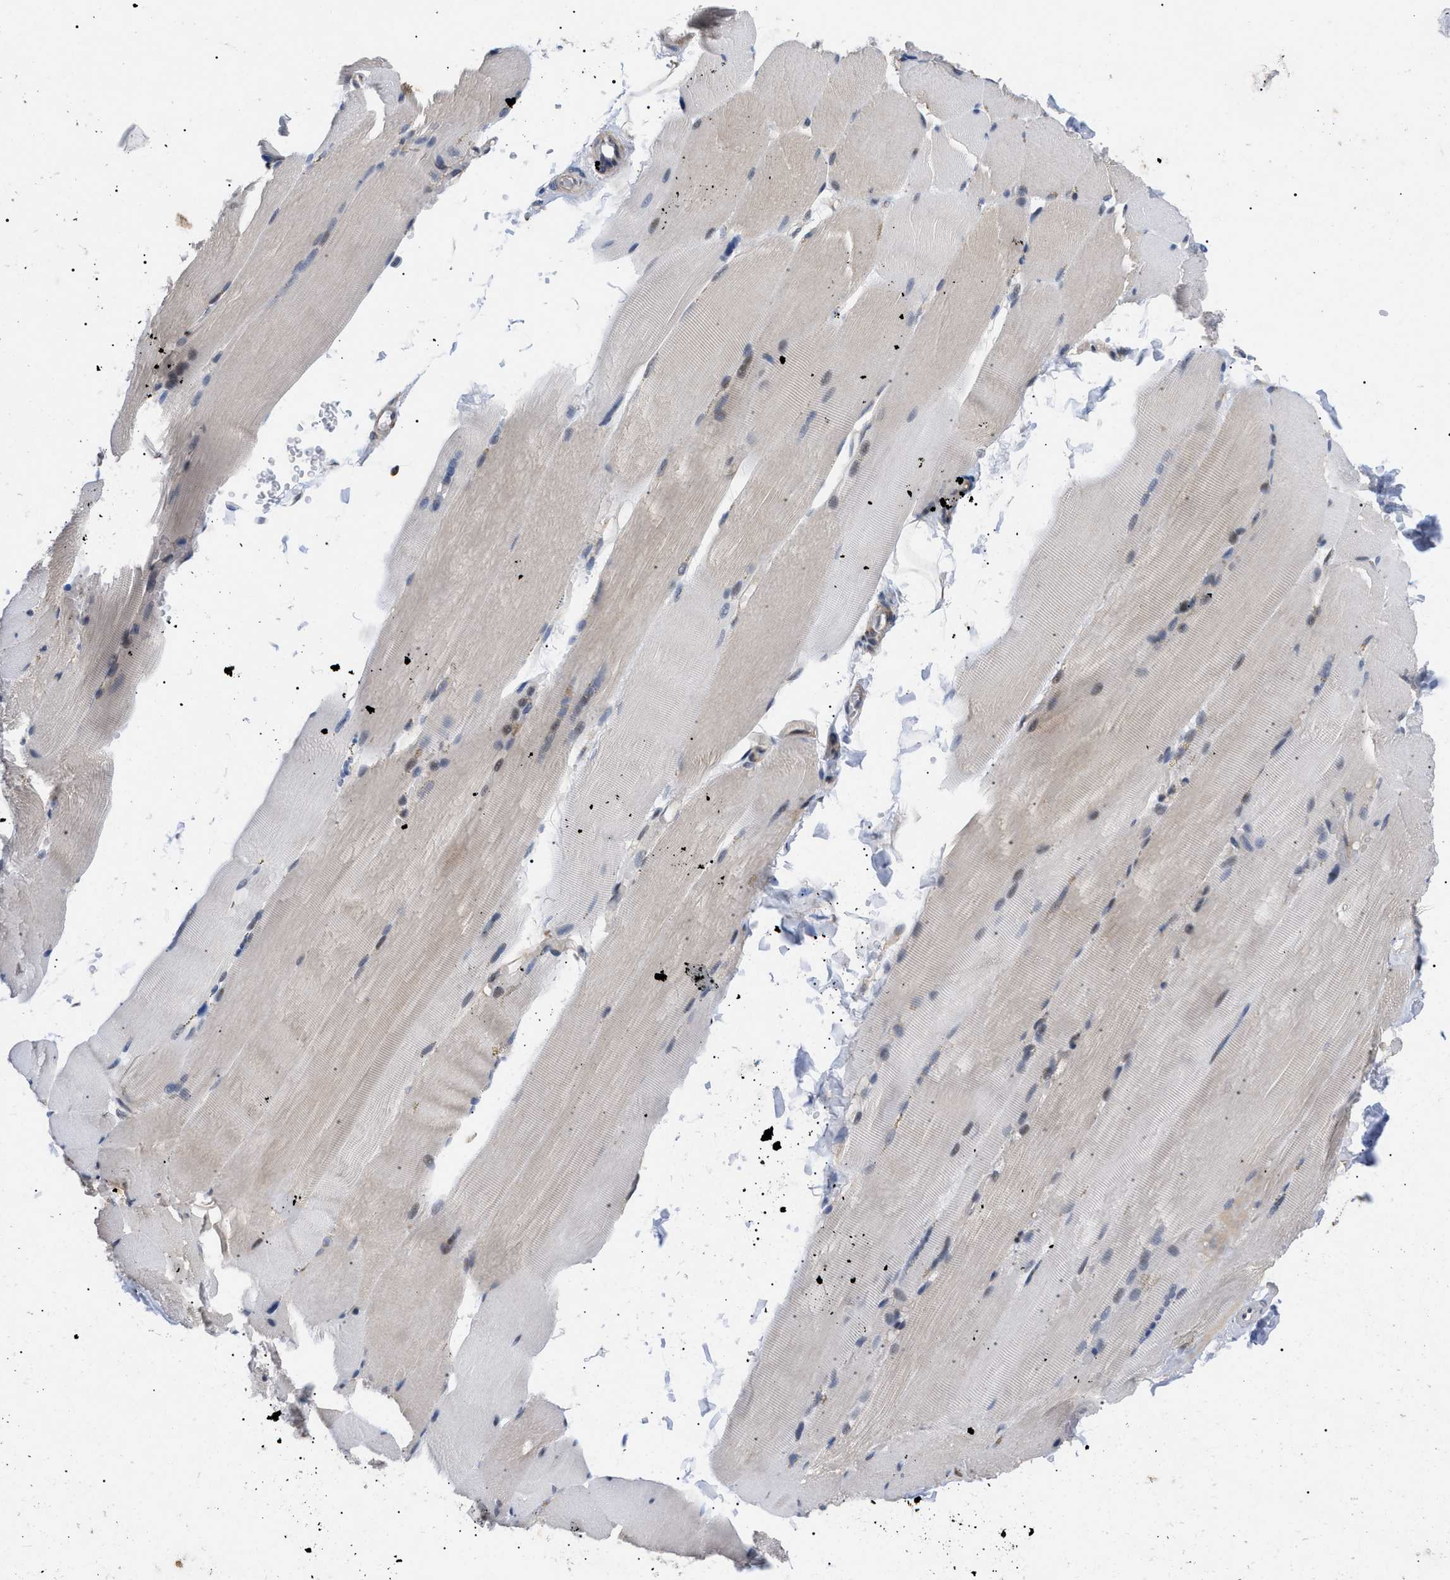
{"staining": {"intensity": "weak", "quantity": "25%-75%", "location": "cytoplasmic/membranous,nuclear"}, "tissue": "skeletal muscle", "cell_type": "Myocytes", "image_type": "normal", "snomed": [{"axis": "morphology", "description": "Normal tissue, NOS"}, {"axis": "topography", "description": "Skin"}, {"axis": "topography", "description": "Skeletal muscle"}], "caption": "Immunohistochemistry of benign skeletal muscle displays low levels of weak cytoplasmic/membranous,nuclear staining in about 25%-75% of myocytes.", "gene": "GARRE1", "patient": {"sex": "male", "age": 83}}